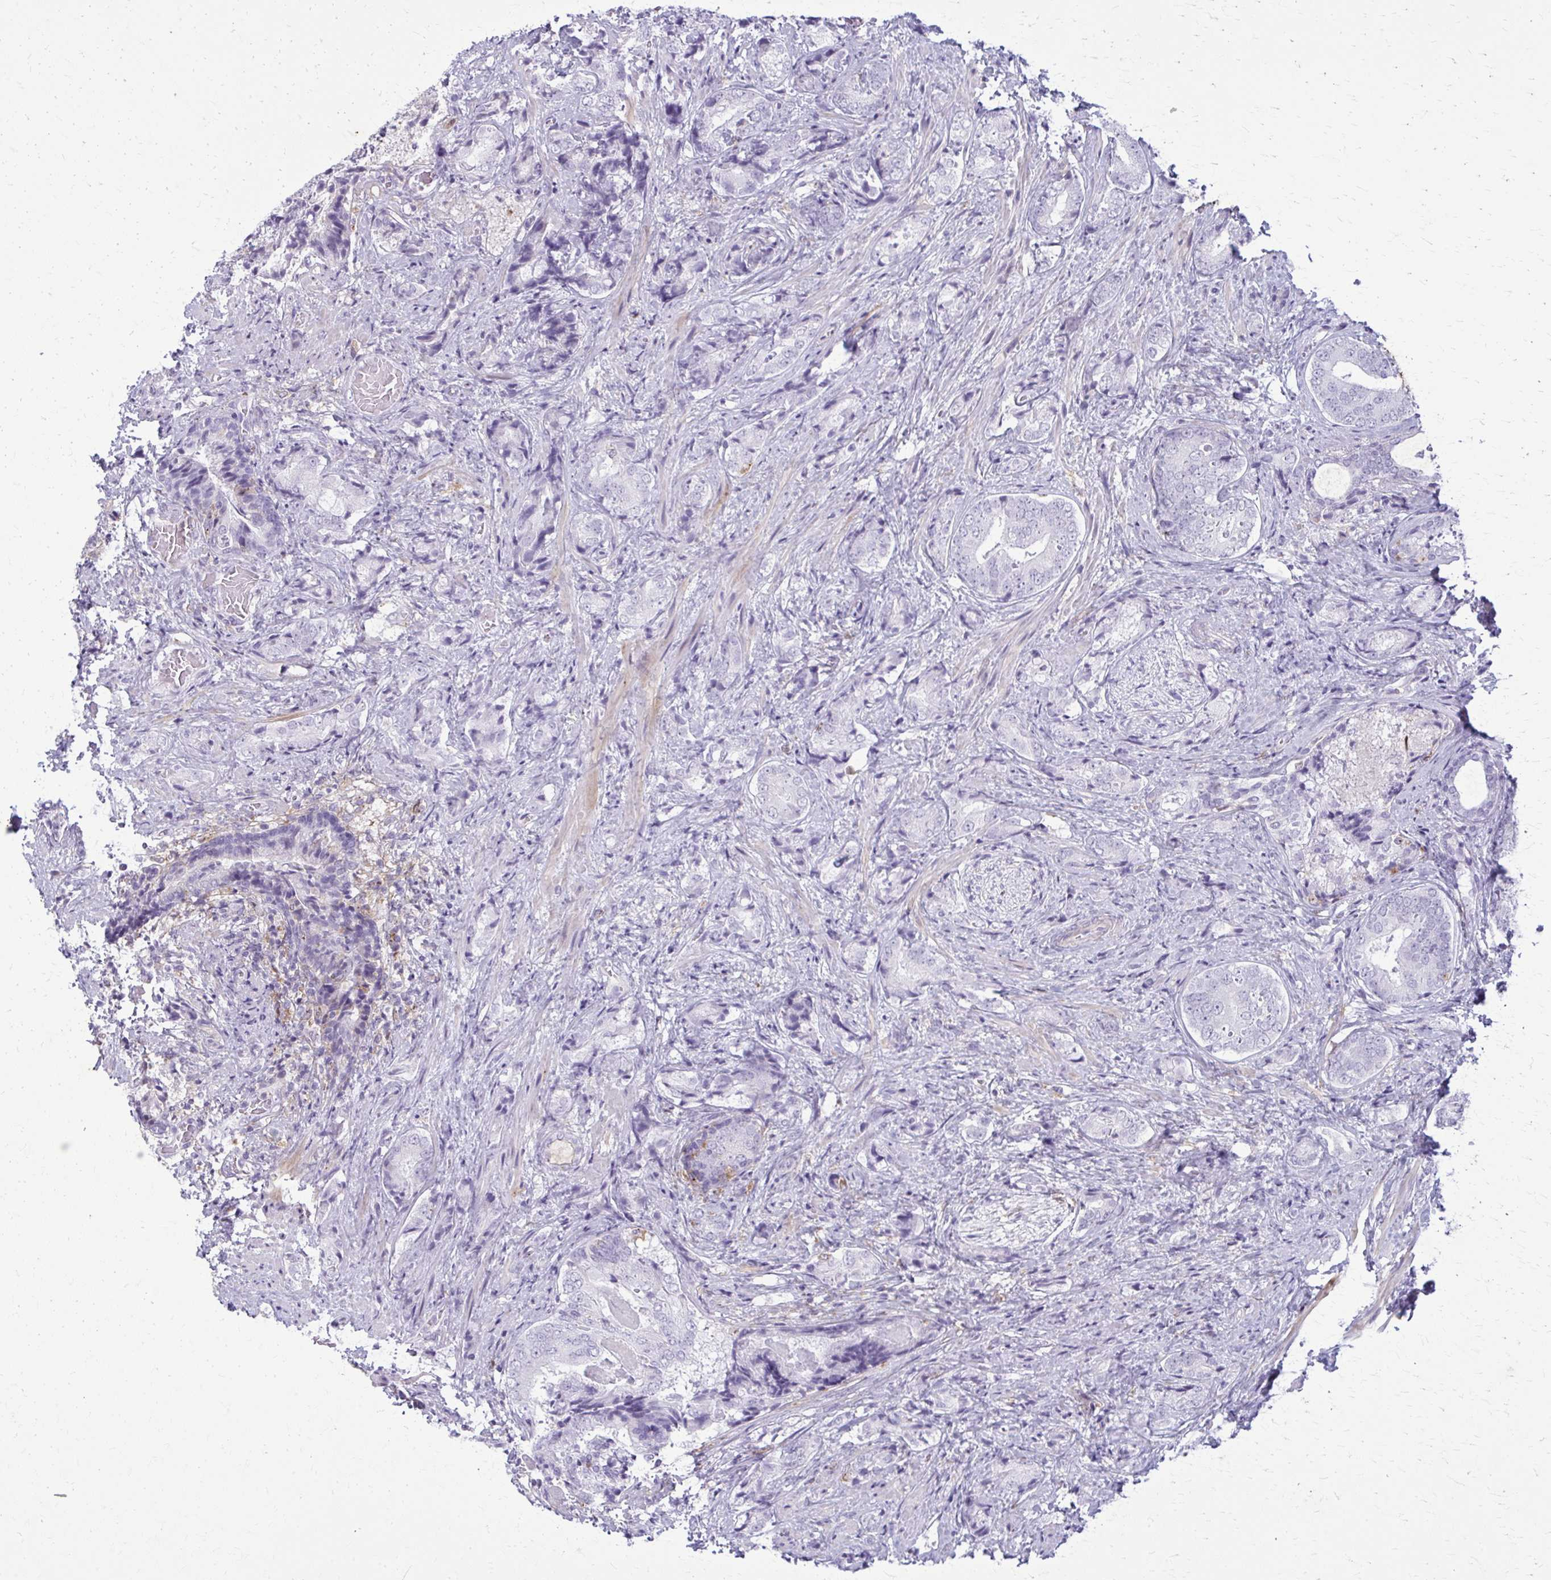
{"staining": {"intensity": "negative", "quantity": "none", "location": "none"}, "tissue": "prostate cancer", "cell_type": "Tumor cells", "image_type": "cancer", "snomed": [{"axis": "morphology", "description": "Adenocarcinoma, High grade"}, {"axis": "topography", "description": "Prostate"}], "caption": "Tumor cells show no significant expression in prostate high-grade adenocarcinoma.", "gene": "CARD9", "patient": {"sex": "male", "age": 62}}